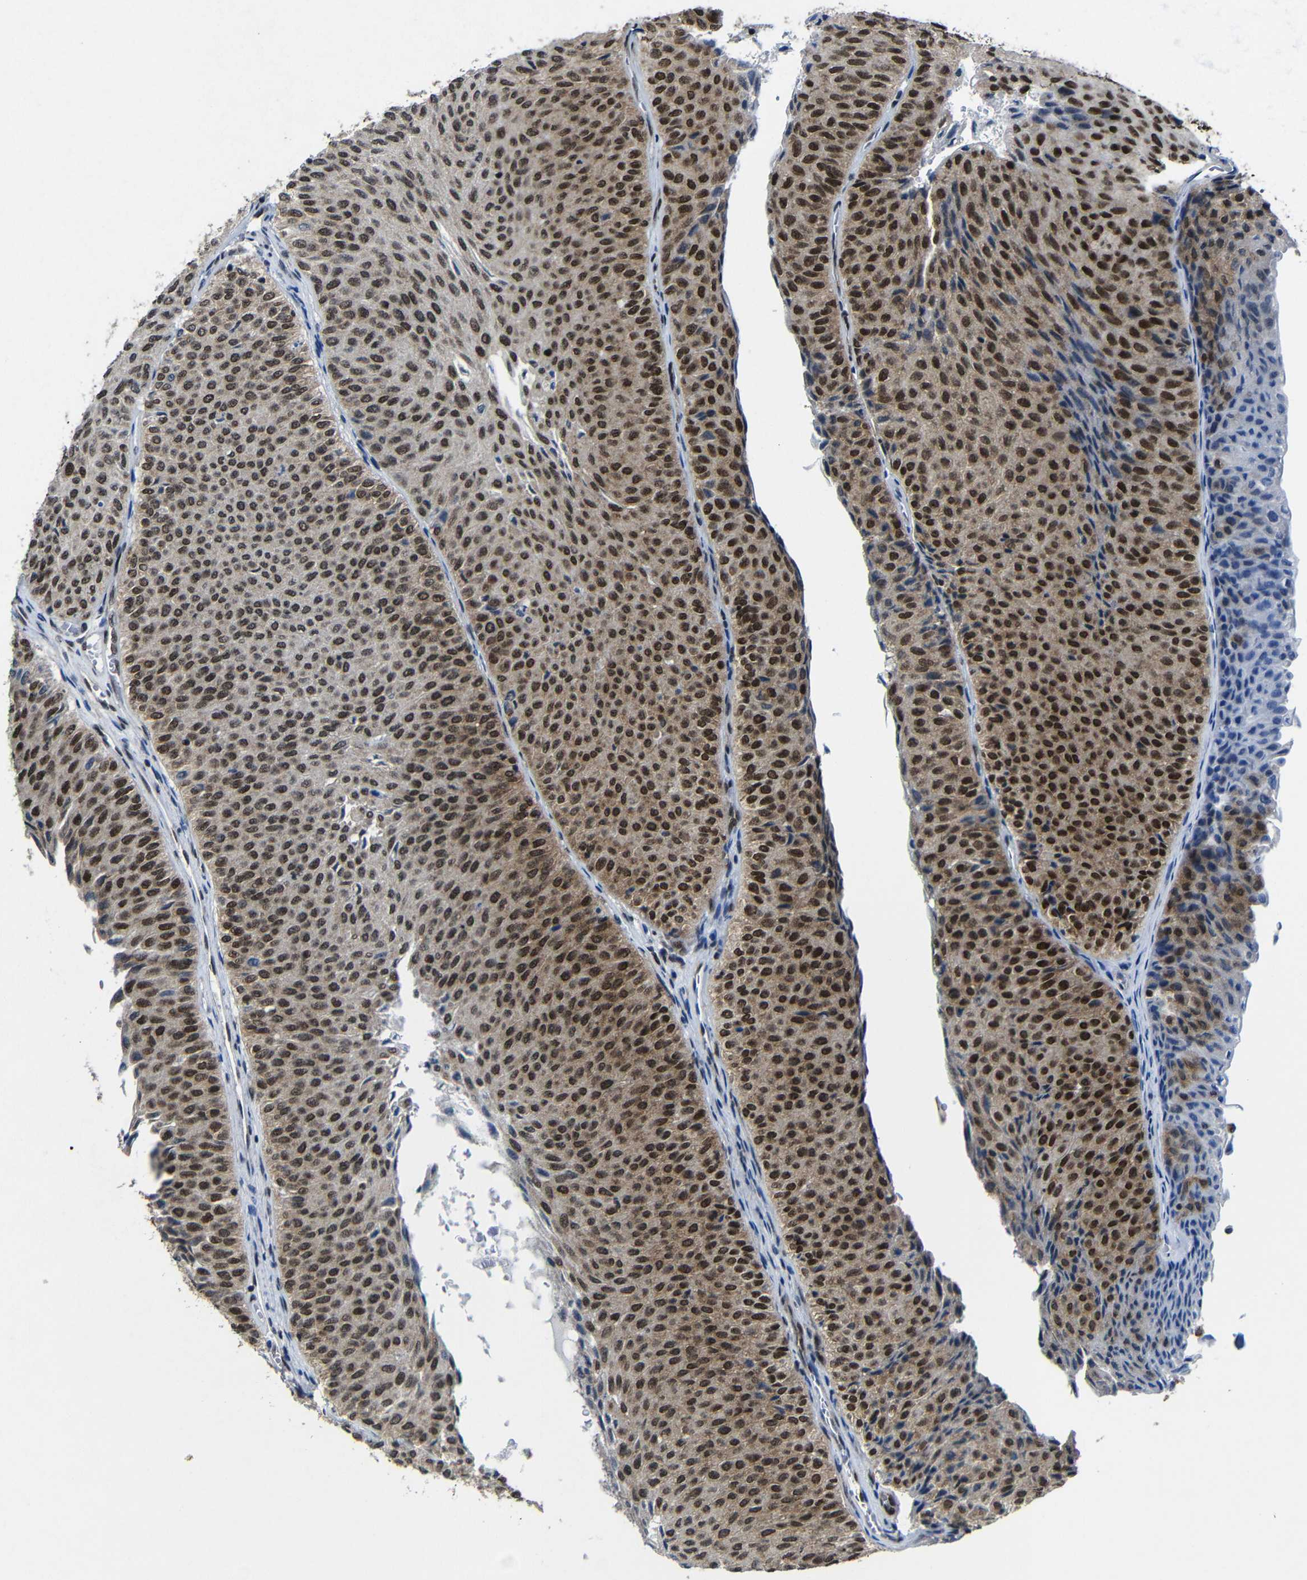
{"staining": {"intensity": "strong", "quantity": ">75%", "location": "nuclear"}, "tissue": "urothelial cancer", "cell_type": "Tumor cells", "image_type": "cancer", "snomed": [{"axis": "morphology", "description": "Urothelial carcinoma, Low grade"}, {"axis": "topography", "description": "Urinary bladder"}], "caption": "Protein staining demonstrates strong nuclear staining in about >75% of tumor cells in urothelial cancer. (DAB IHC with brightfield microscopy, high magnification).", "gene": "PTBP1", "patient": {"sex": "male", "age": 78}}